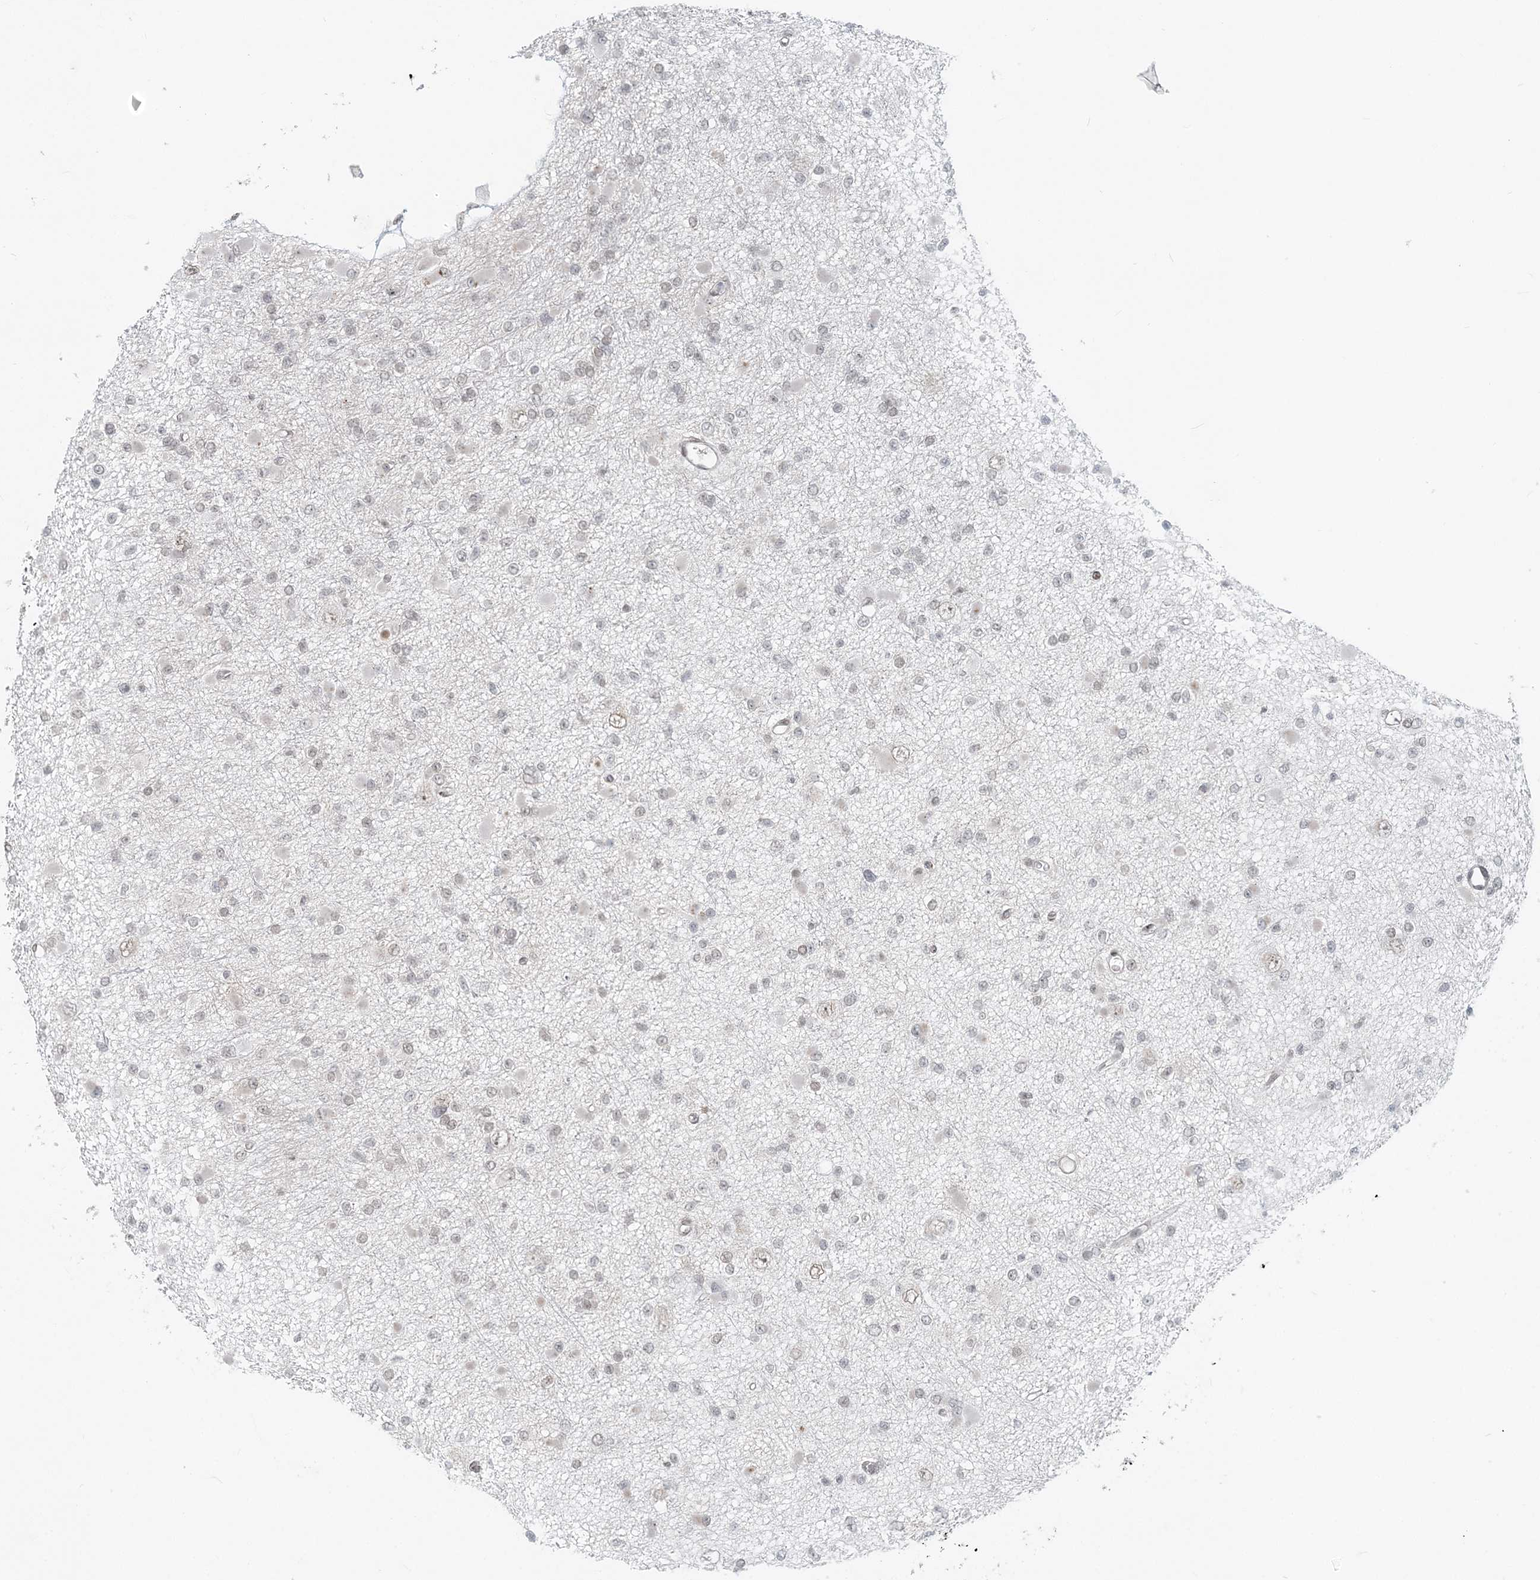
{"staining": {"intensity": "negative", "quantity": "none", "location": "none"}, "tissue": "glioma", "cell_type": "Tumor cells", "image_type": "cancer", "snomed": [{"axis": "morphology", "description": "Glioma, malignant, Low grade"}, {"axis": "topography", "description": "Brain"}], "caption": "Tumor cells are negative for protein expression in human malignant glioma (low-grade).", "gene": "BAZ1B", "patient": {"sex": "female", "age": 22}}